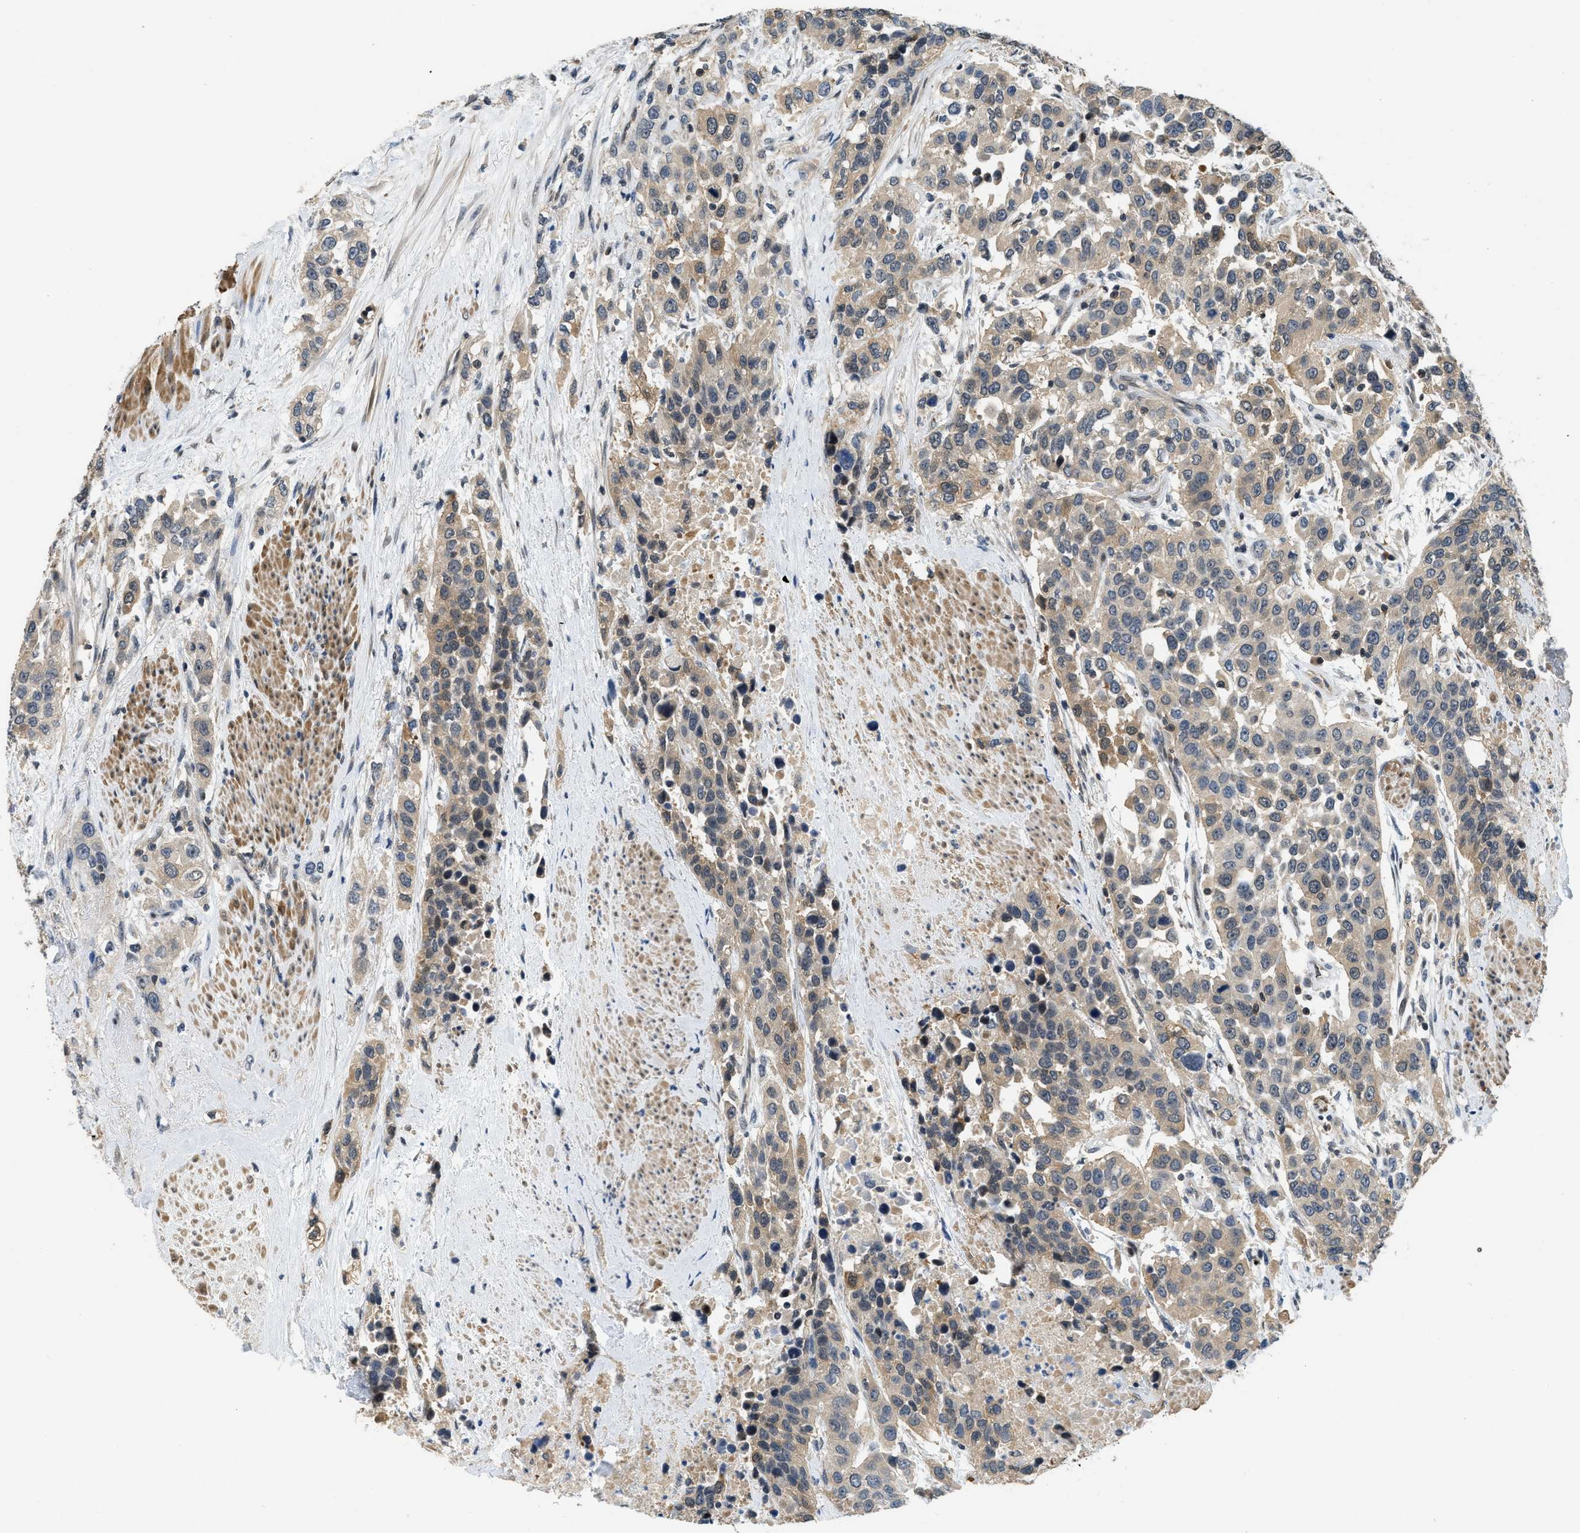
{"staining": {"intensity": "moderate", "quantity": ">75%", "location": "cytoplasmic/membranous"}, "tissue": "urothelial cancer", "cell_type": "Tumor cells", "image_type": "cancer", "snomed": [{"axis": "morphology", "description": "Urothelial carcinoma, High grade"}, {"axis": "topography", "description": "Urinary bladder"}], "caption": "DAB (3,3'-diaminobenzidine) immunohistochemical staining of urothelial cancer reveals moderate cytoplasmic/membranous protein expression in approximately >75% of tumor cells.", "gene": "TES", "patient": {"sex": "female", "age": 80}}